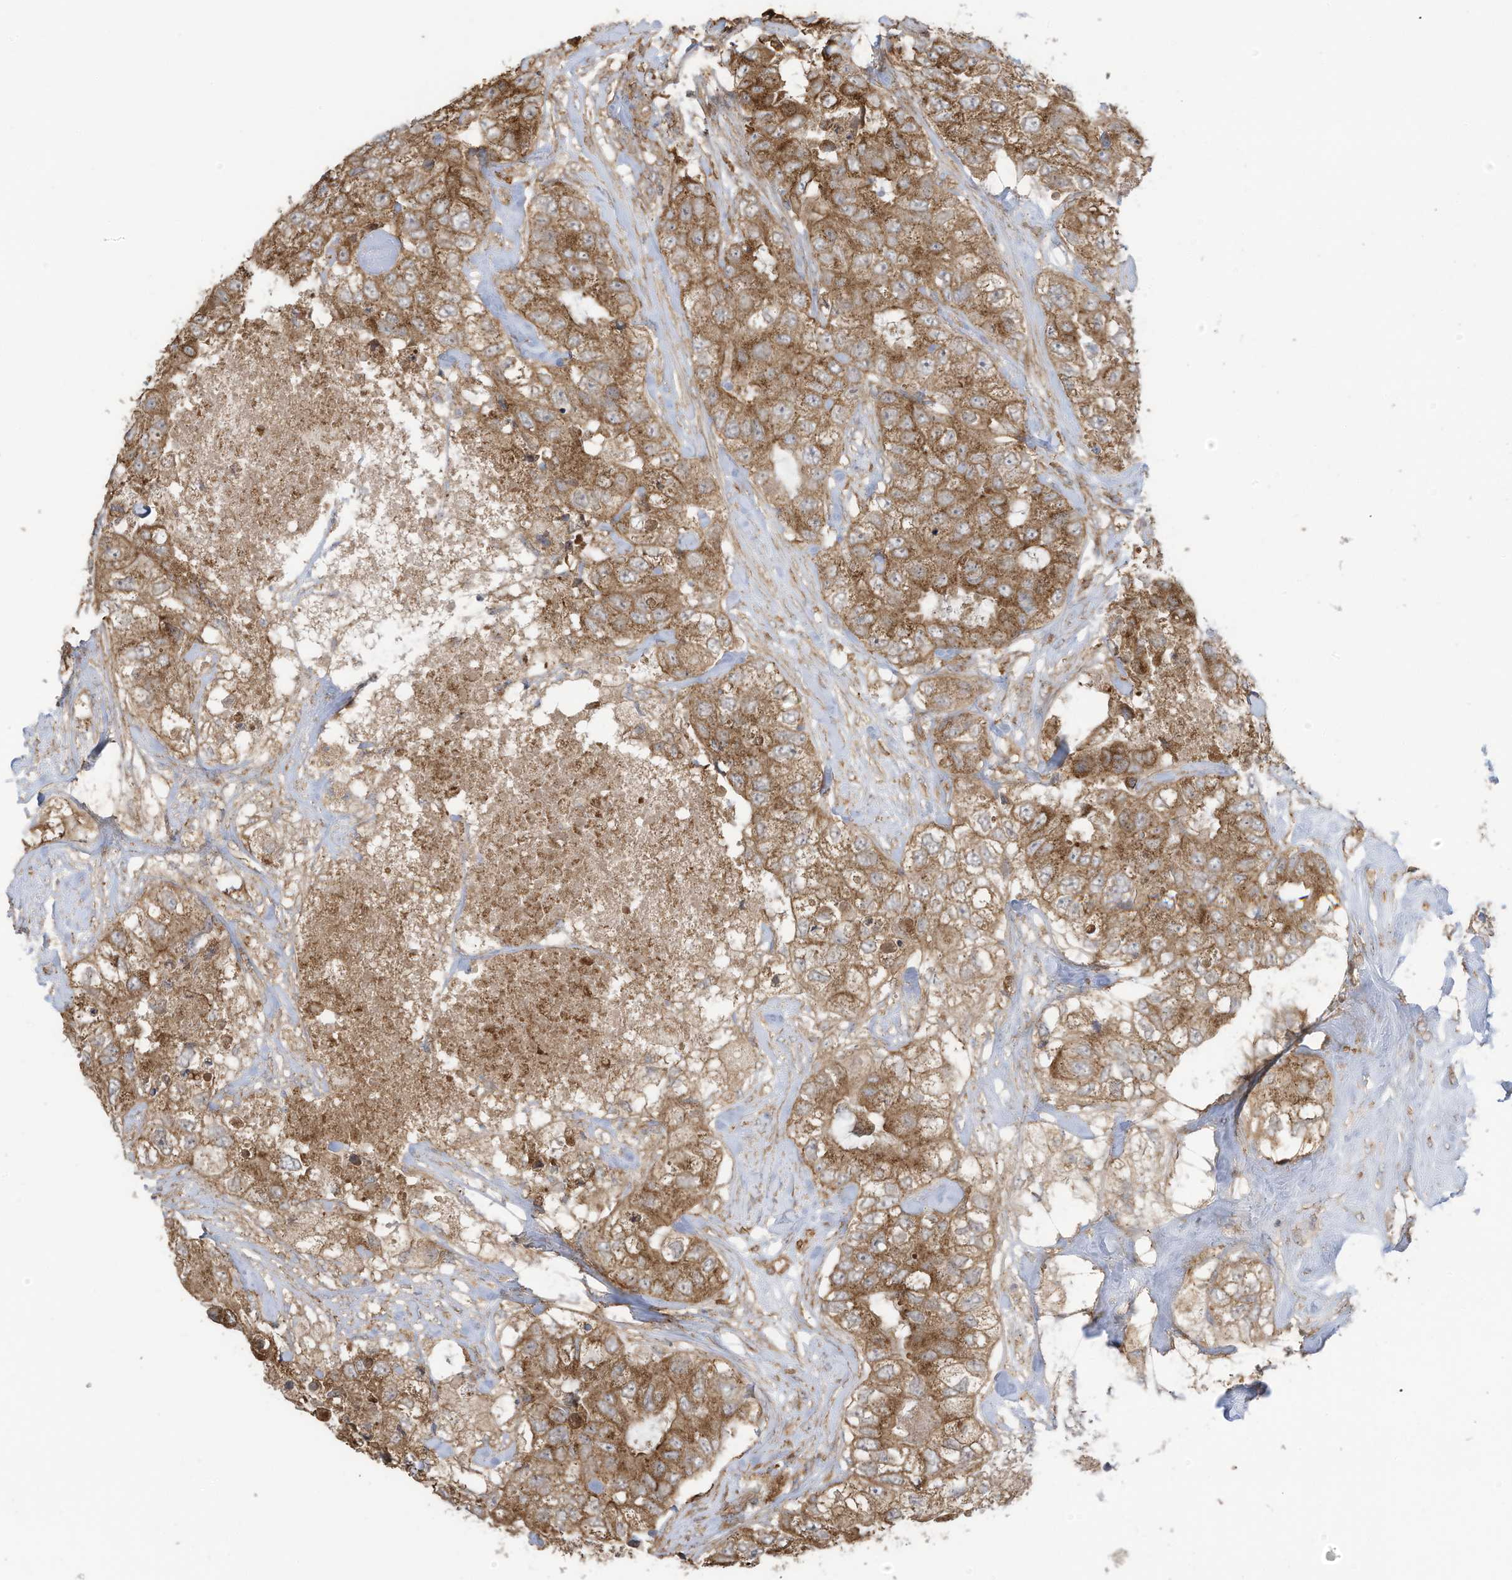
{"staining": {"intensity": "moderate", "quantity": ">75%", "location": "cytoplasmic/membranous"}, "tissue": "breast cancer", "cell_type": "Tumor cells", "image_type": "cancer", "snomed": [{"axis": "morphology", "description": "Duct carcinoma"}, {"axis": "topography", "description": "Breast"}], "caption": "Immunohistochemistry histopathology image of invasive ductal carcinoma (breast) stained for a protein (brown), which displays medium levels of moderate cytoplasmic/membranous staining in approximately >75% of tumor cells.", "gene": "CGAS", "patient": {"sex": "female", "age": 62}}